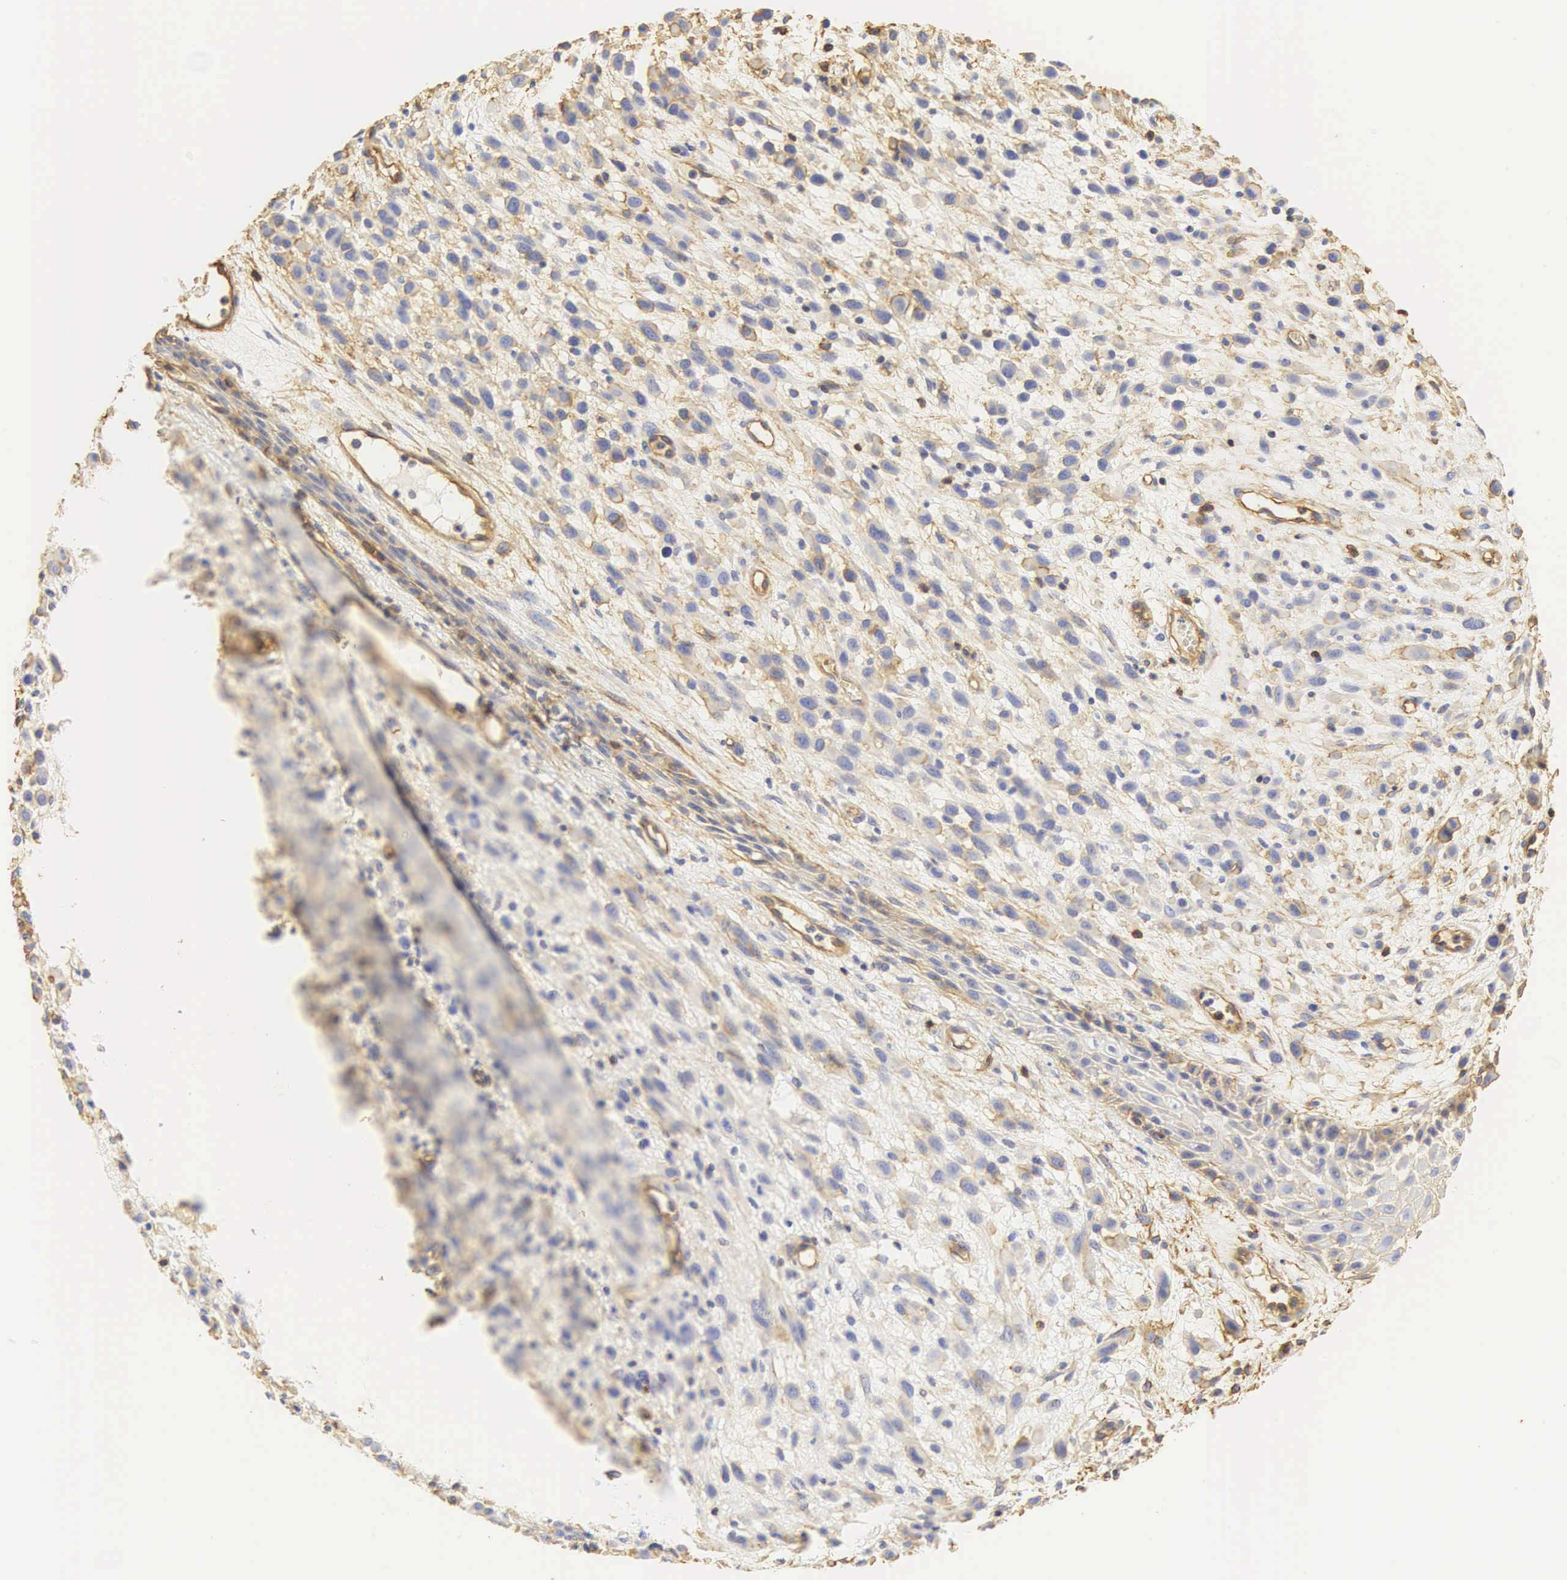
{"staining": {"intensity": "weak", "quantity": "25%-75%", "location": "cytoplasmic/membranous"}, "tissue": "melanoma", "cell_type": "Tumor cells", "image_type": "cancer", "snomed": [{"axis": "morphology", "description": "Malignant melanoma, NOS"}, {"axis": "topography", "description": "Skin"}], "caption": "Melanoma stained with a protein marker reveals weak staining in tumor cells.", "gene": "CD99", "patient": {"sex": "male", "age": 51}}